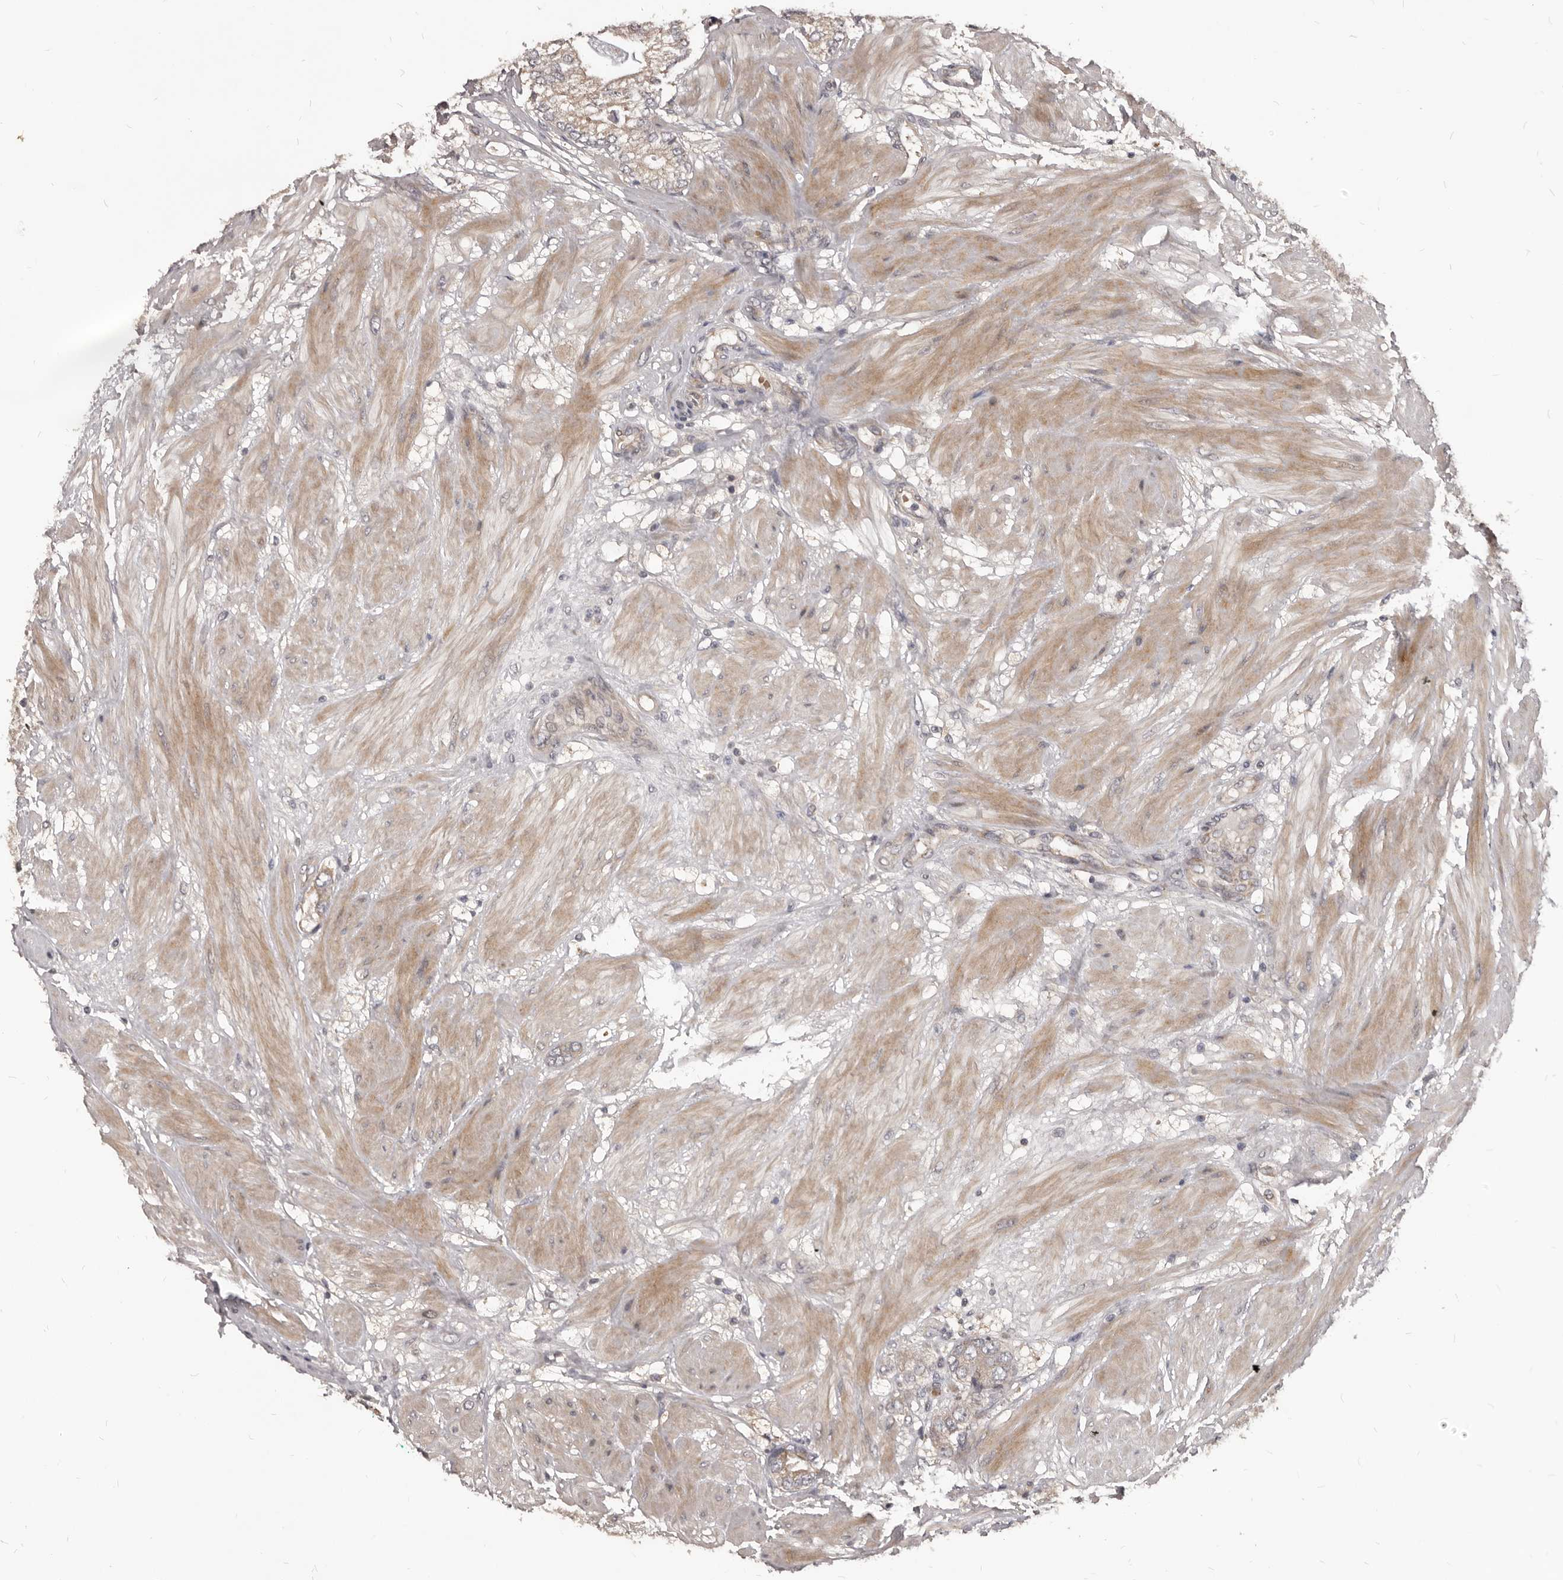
{"staining": {"intensity": "weak", "quantity": "25%-75%", "location": "cytoplasmic/membranous"}, "tissue": "prostate cancer", "cell_type": "Tumor cells", "image_type": "cancer", "snomed": [{"axis": "morphology", "description": "Adenocarcinoma, High grade"}, {"axis": "topography", "description": "Prostate"}], "caption": "IHC (DAB) staining of human high-grade adenocarcinoma (prostate) shows weak cytoplasmic/membranous protein staining in approximately 25%-75% of tumor cells.", "gene": "GABPB2", "patient": {"sex": "male", "age": 50}}